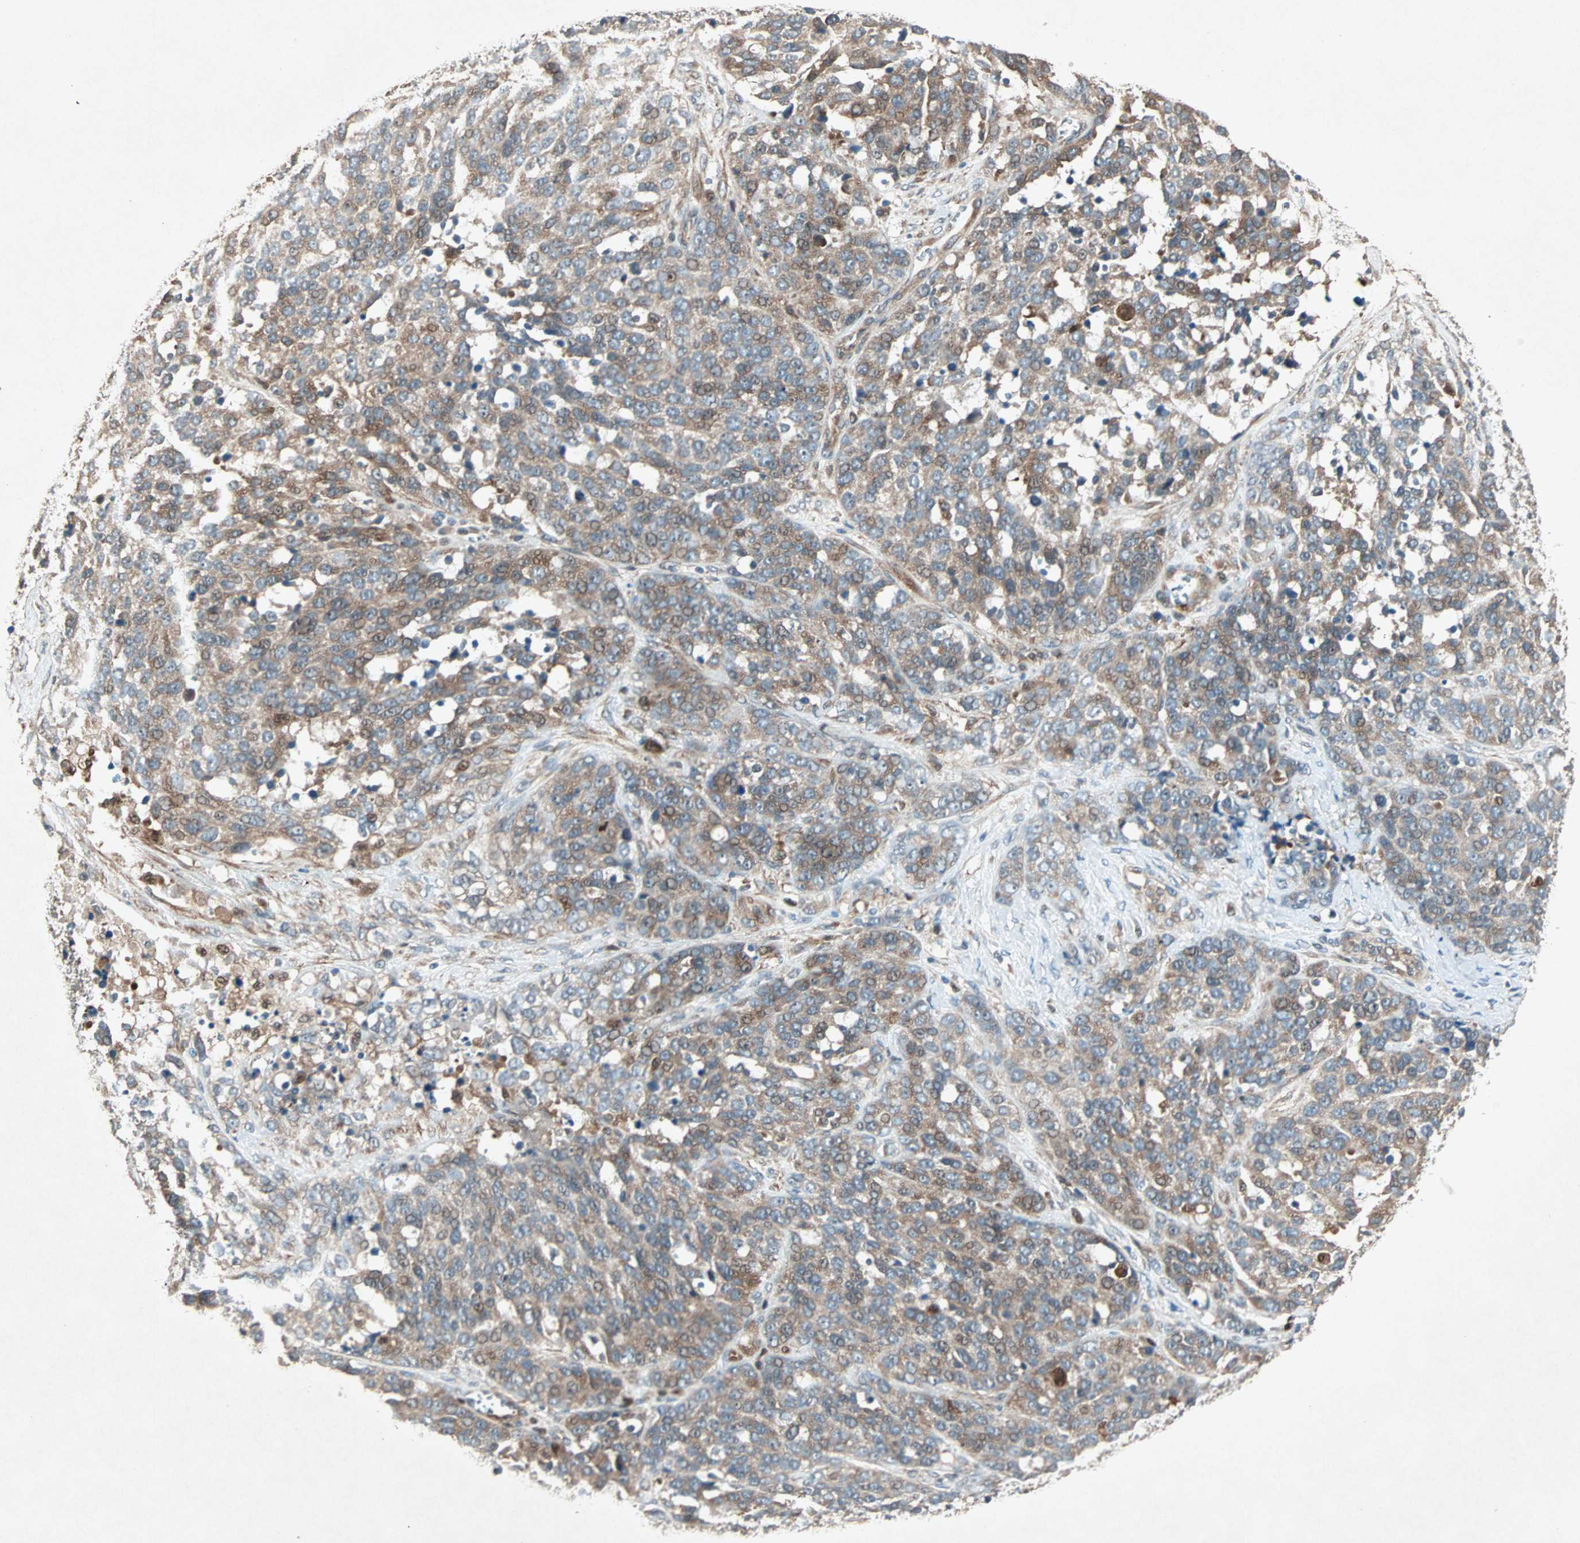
{"staining": {"intensity": "moderate", "quantity": "25%-75%", "location": "cytoplasmic/membranous"}, "tissue": "ovarian cancer", "cell_type": "Tumor cells", "image_type": "cancer", "snomed": [{"axis": "morphology", "description": "Cystadenocarcinoma, serous, NOS"}, {"axis": "topography", "description": "Ovary"}], "caption": "Immunohistochemical staining of ovarian serous cystadenocarcinoma reveals medium levels of moderate cytoplasmic/membranous positivity in approximately 25%-75% of tumor cells.", "gene": "SDSL", "patient": {"sex": "female", "age": 44}}